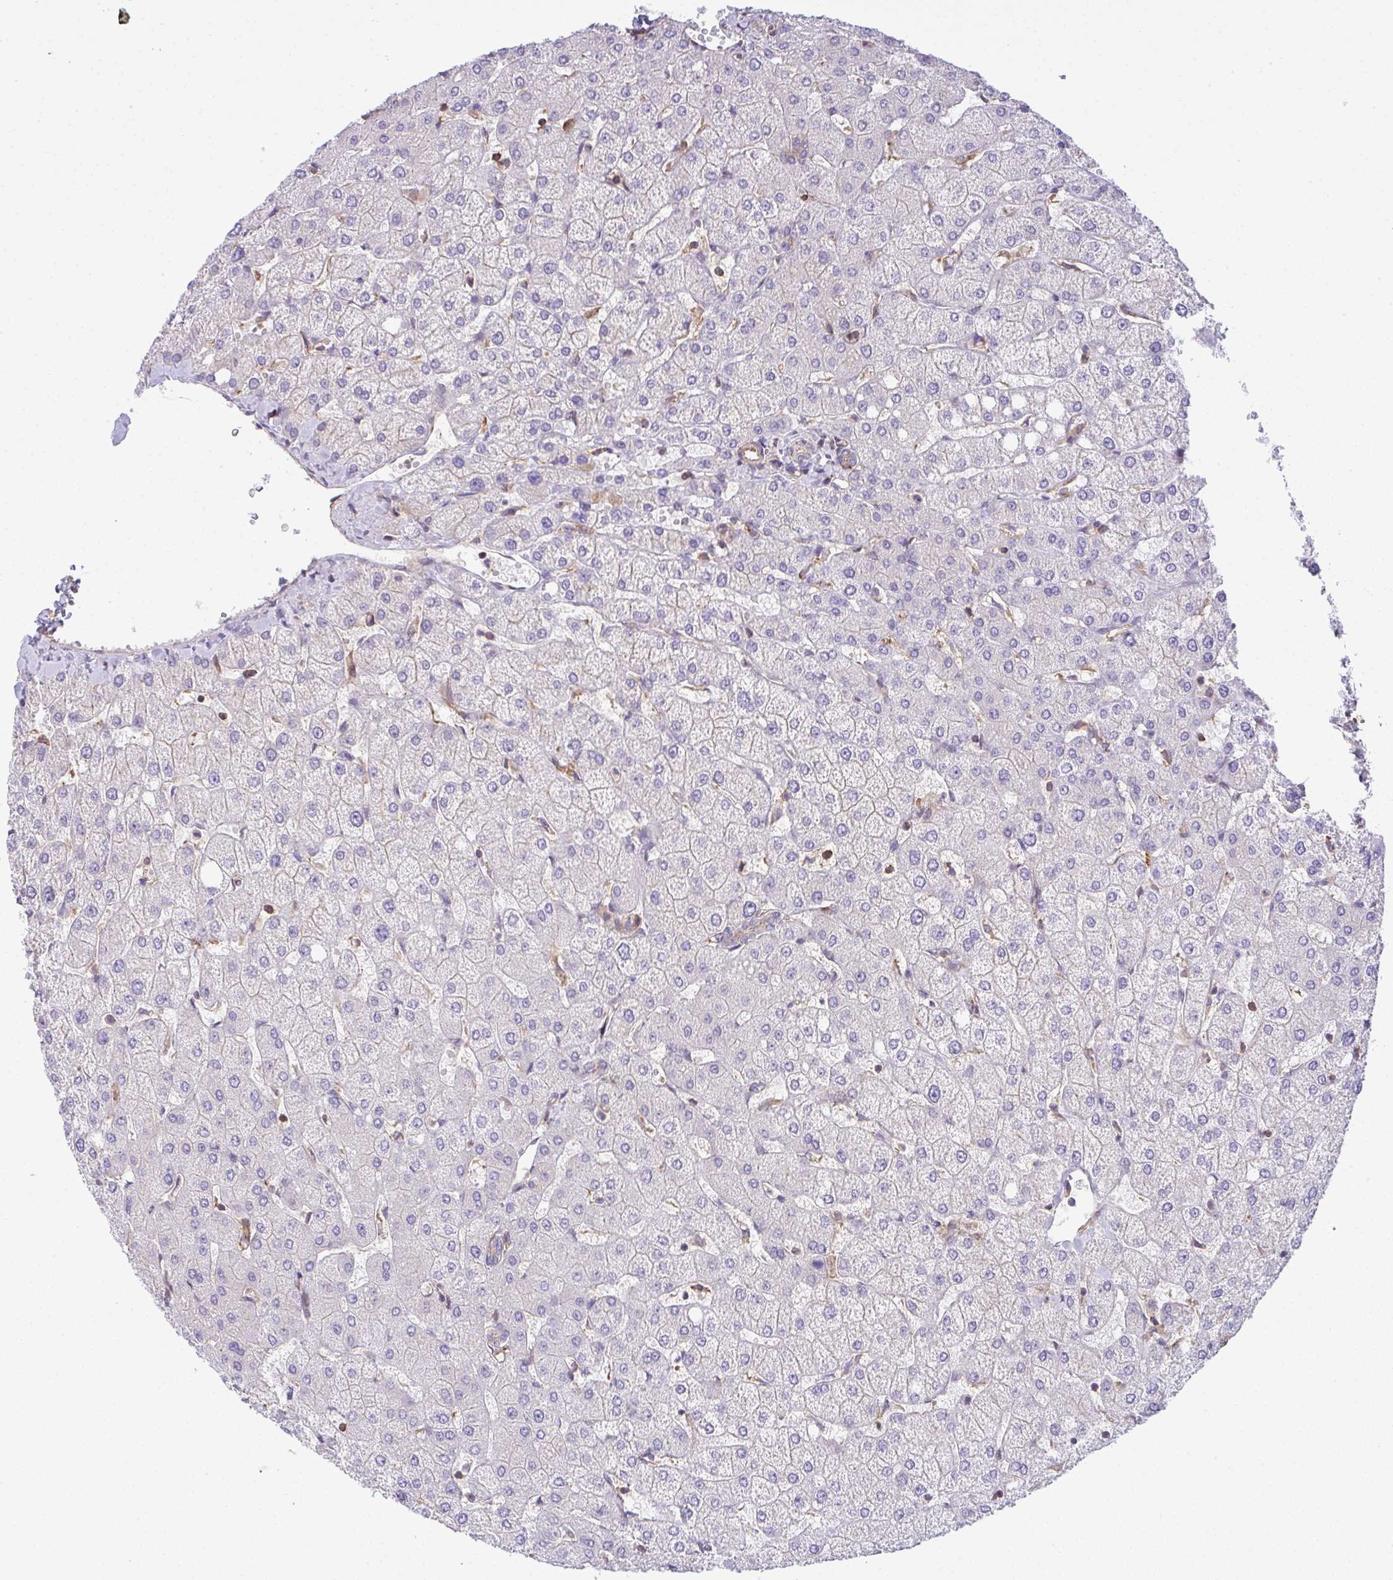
{"staining": {"intensity": "negative", "quantity": "none", "location": "none"}, "tissue": "liver", "cell_type": "Cholangiocytes", "image_type": "normal", "snomed": [{"axis": "morphology", "description": "Normal tissue, NOS"}, {"axis": "topography", "description": "Liver"}], "caption": "Immunohistochemistry image of normal liver: liver stained with DAB displays no significant protein positivity in cholangiocytes.", "gene": "TMEM229A", "patient": {"sex": "female", "age": 54}}